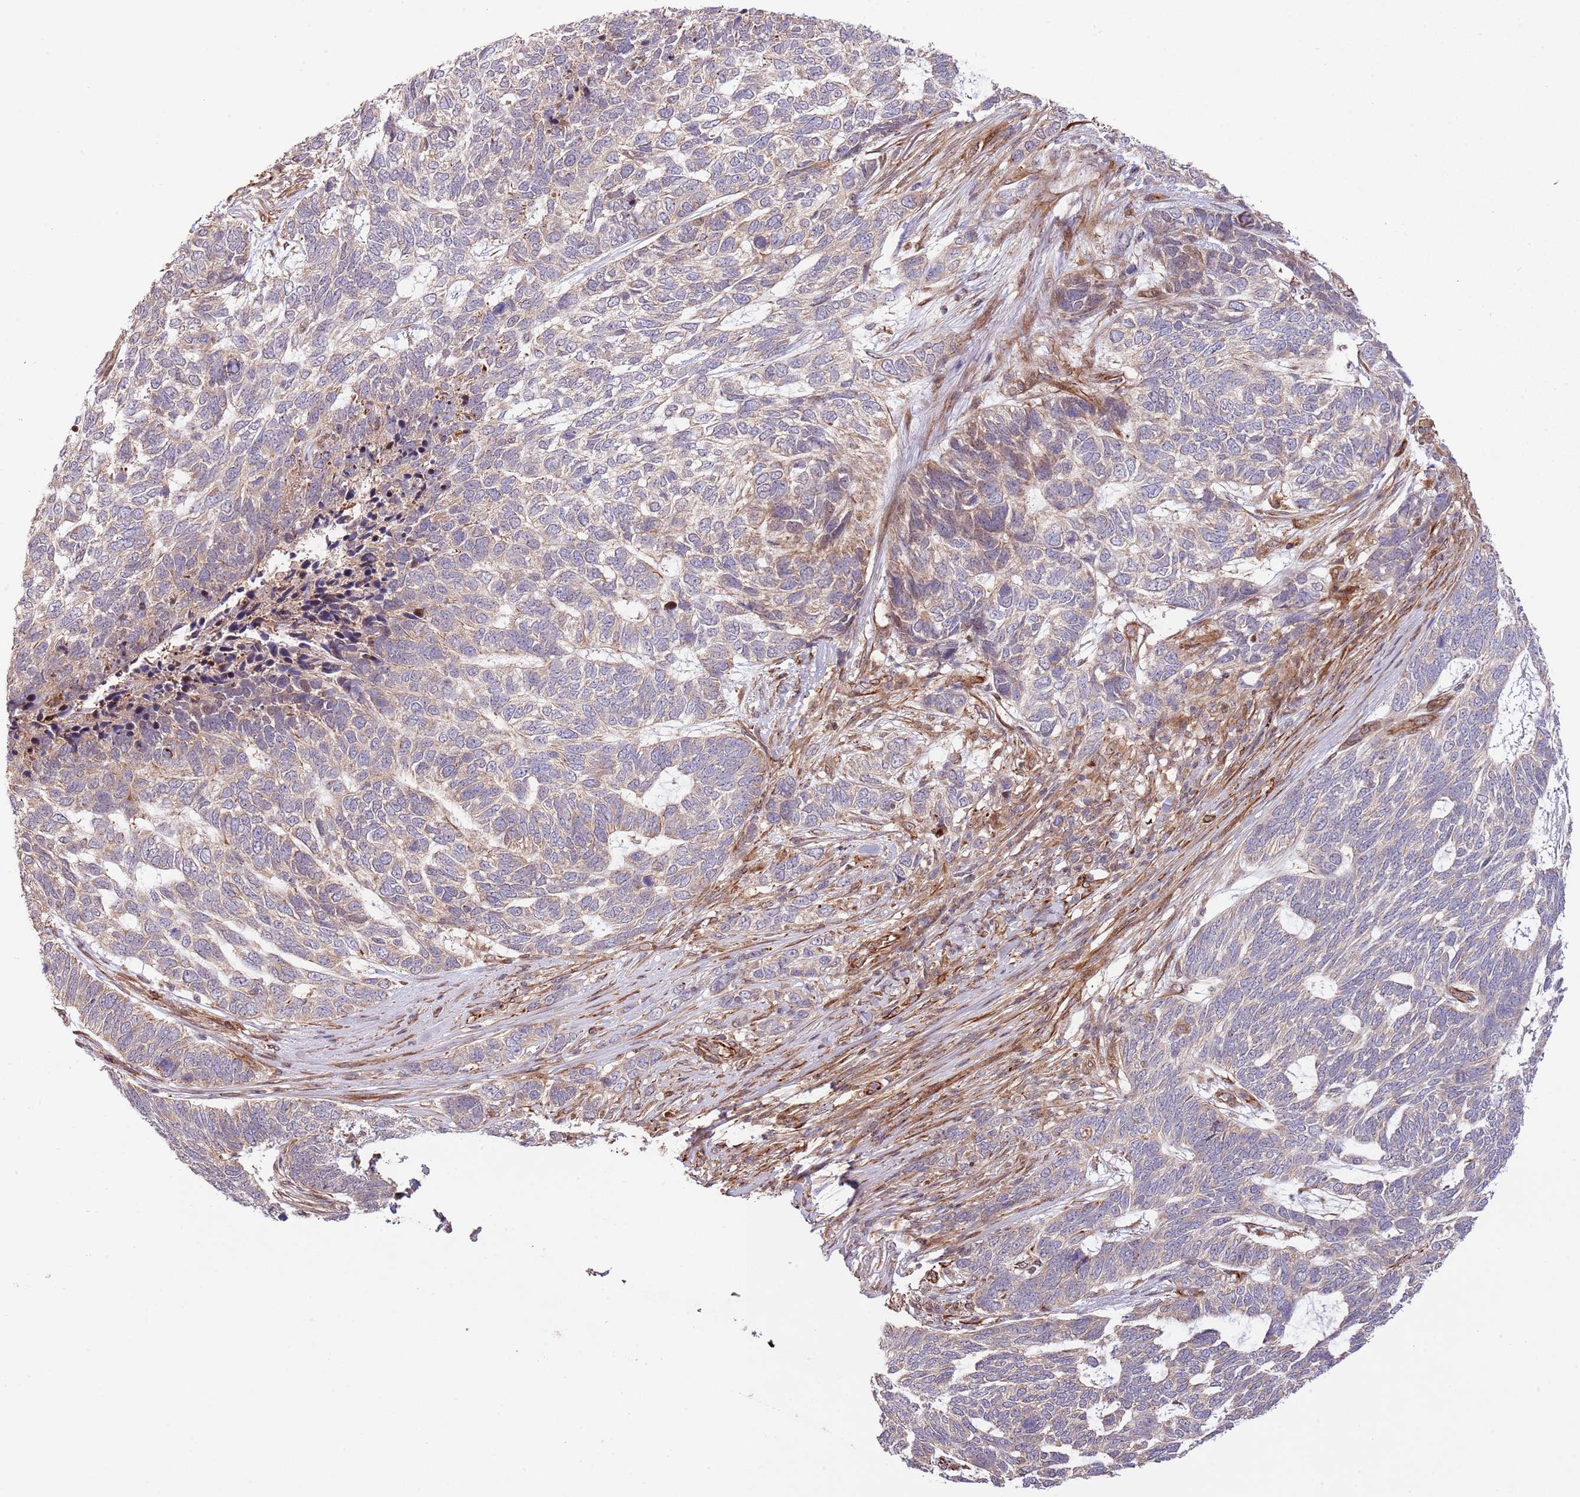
{"staining": {"intensity": "weak", "quantity": "<25%", "location": "cytoplasmic/membranous"}, "tissue": "skin cancer", "cell_type": "Tumor cells", "image_type": "cancer", "snomed": [{"axis": "morphology", "description": "Basal cell carcinoma"}, {"axis": "topography", "description": "Skin"}], "caption": "This is a micrograph of immunohistochemistry staining of skin cancer (basal cell carcinoma), which shows no staining in tumor cells. The staining is performed using DAB (3,3'-diaminobenzidine) brown chromogen with nuclei counter-stained in using hematoxylin.", "gene": "NEK3", "patient": {"sex": "female", "age": 65}}